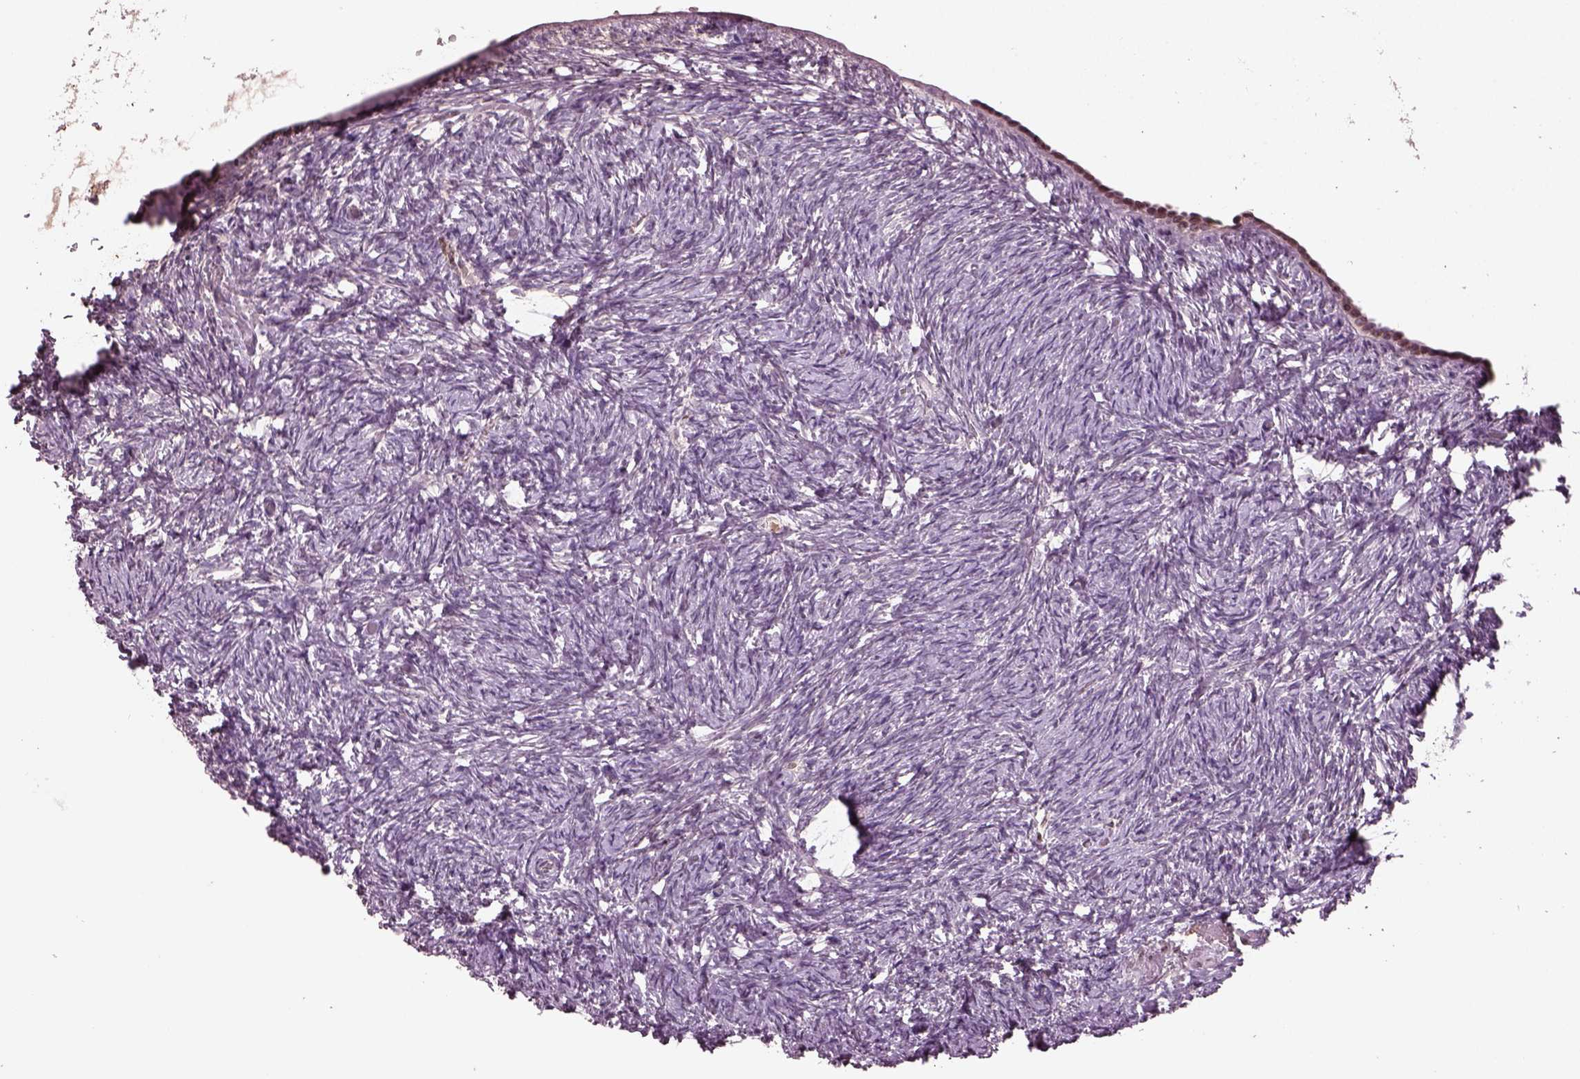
{"staining": {"intensity": "negative", "quantity": "none", "location": "none"}, "tissue": "ovary", "cell_type": "Ovarian stroma cells", "image_type": "normal", "snomed": [{"axis": "morphology", "description": "Normal tissue, NOS"}, {"axis": "topography", "description": "Ovary"}], "caption": "IHC histopathology image of unremarkable human ovary stained for a protein (brown), which exhibits no staining in ovarian stroma cells. Nuclei are stained in blue.", "gene": "PTX4", "patient": {"sex": "female", "age": 39}}